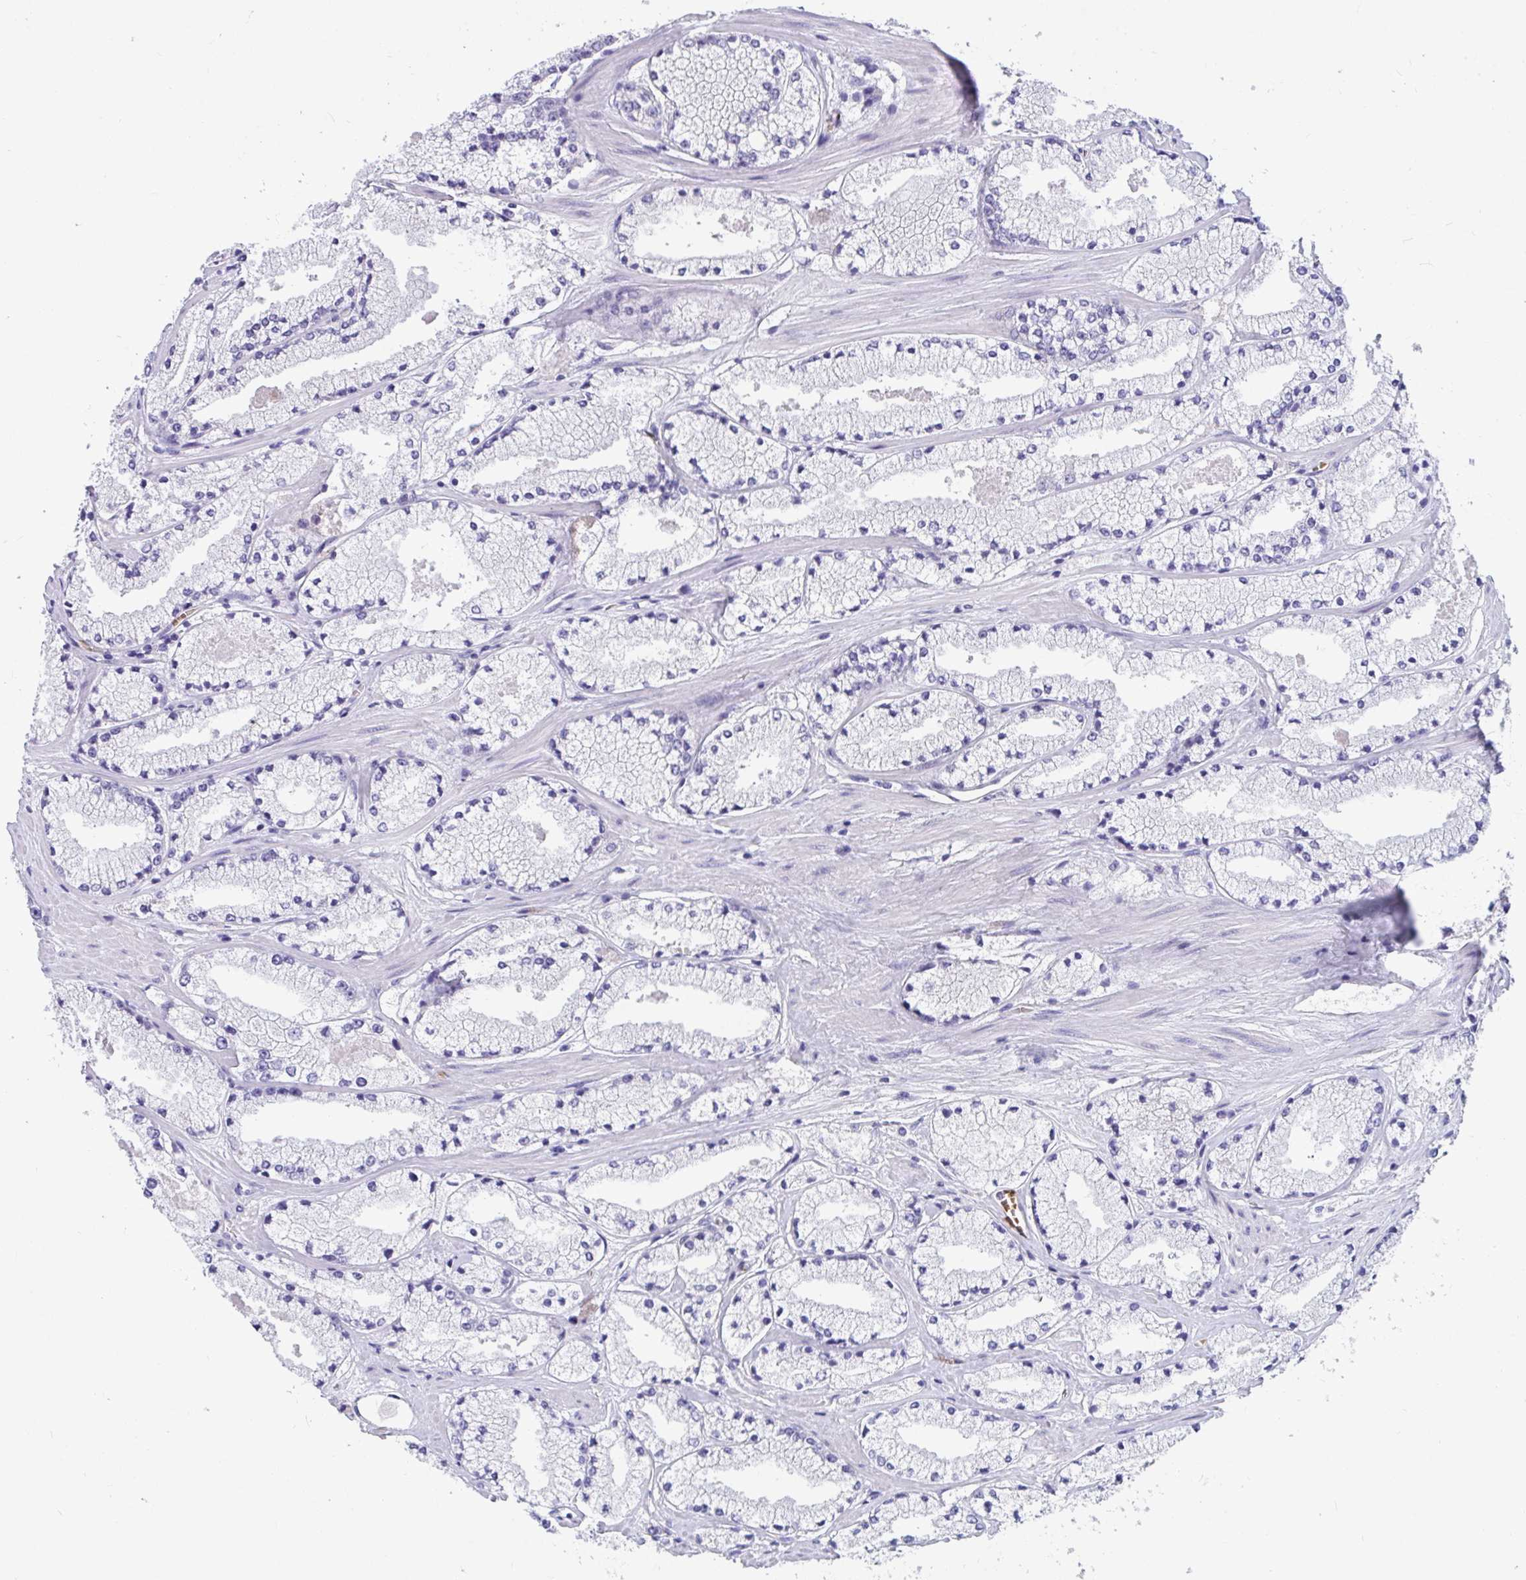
{"staining": {"intensity": "negative", "quantity": "none", "location": "none"}, "tissue": "prostate cancer", "cell_type": "Tumor cells", "image_type": "cancer", "snomed": [{"axis": "morphology", "description": "Adenocarcinoma, High grade"}, {"axis": "topography", "description": "Prostate"}], "caption": "Micrograph shows no protein expression in tumor cells of adenocarcinoma (high-grade) (prostate) tissue.", "gene": "TTC30B", "patient": {"sex": "male", "age": 63}}